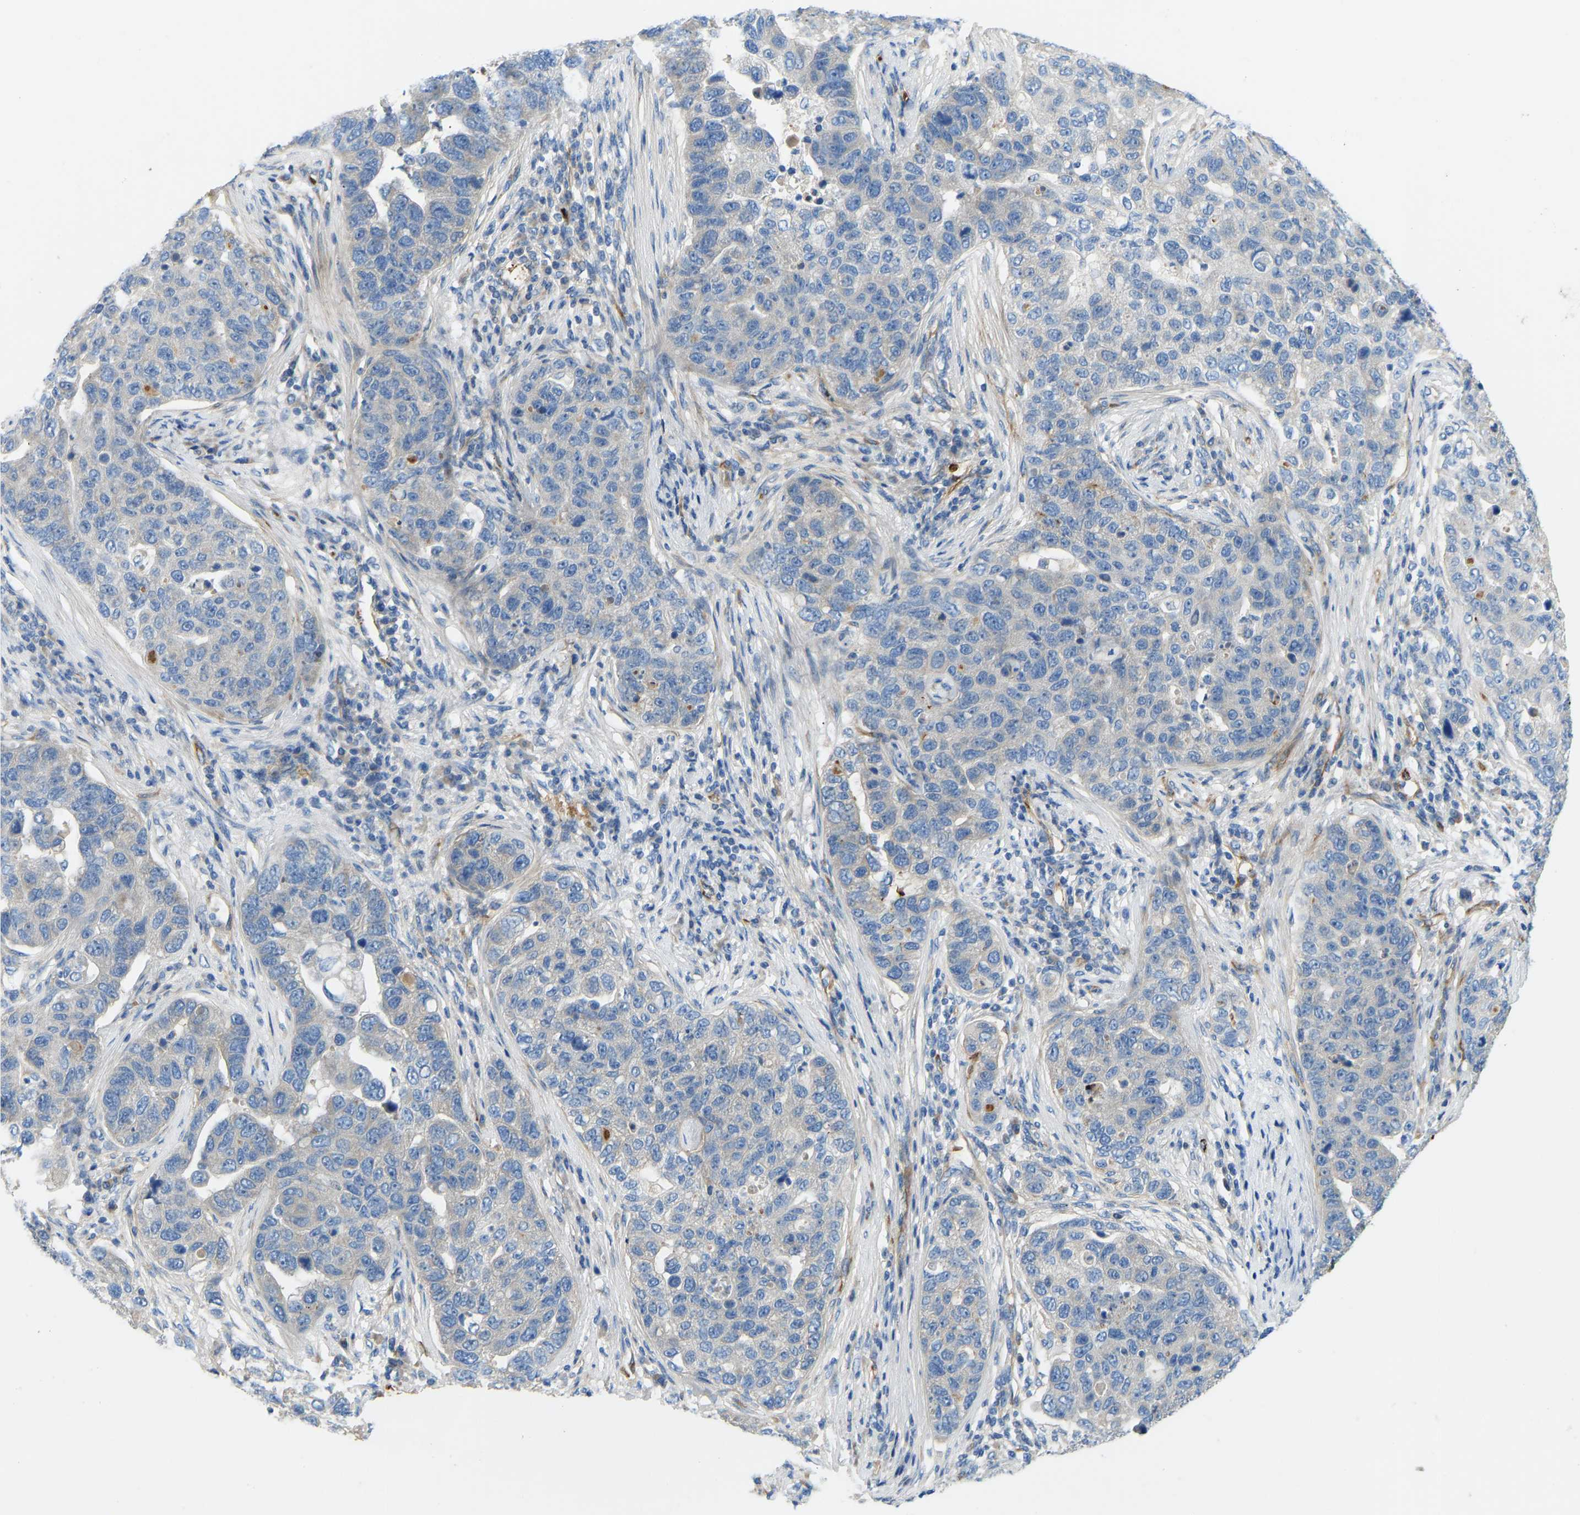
{"staining": {"intensity": "negative", "quantity": "none", "location": "none"}, "tissue": "pancreatic cancer", "cell_type": "Tumor cells", "image_type": "cancer", "snomed": [{"axis": "morphology", "description": "Adenocarcinoma, NOS"}, {"axis": "topography", "description": "Pancreas"}], "caption": "An immunohistochemistry (IHC) photomicrograph of pancreatic cancer is shown. There is no staining in tumor cells of pancreatic cancer.", "gene": "COL15A1", "patient": {"sex": "female", "age": 61}}